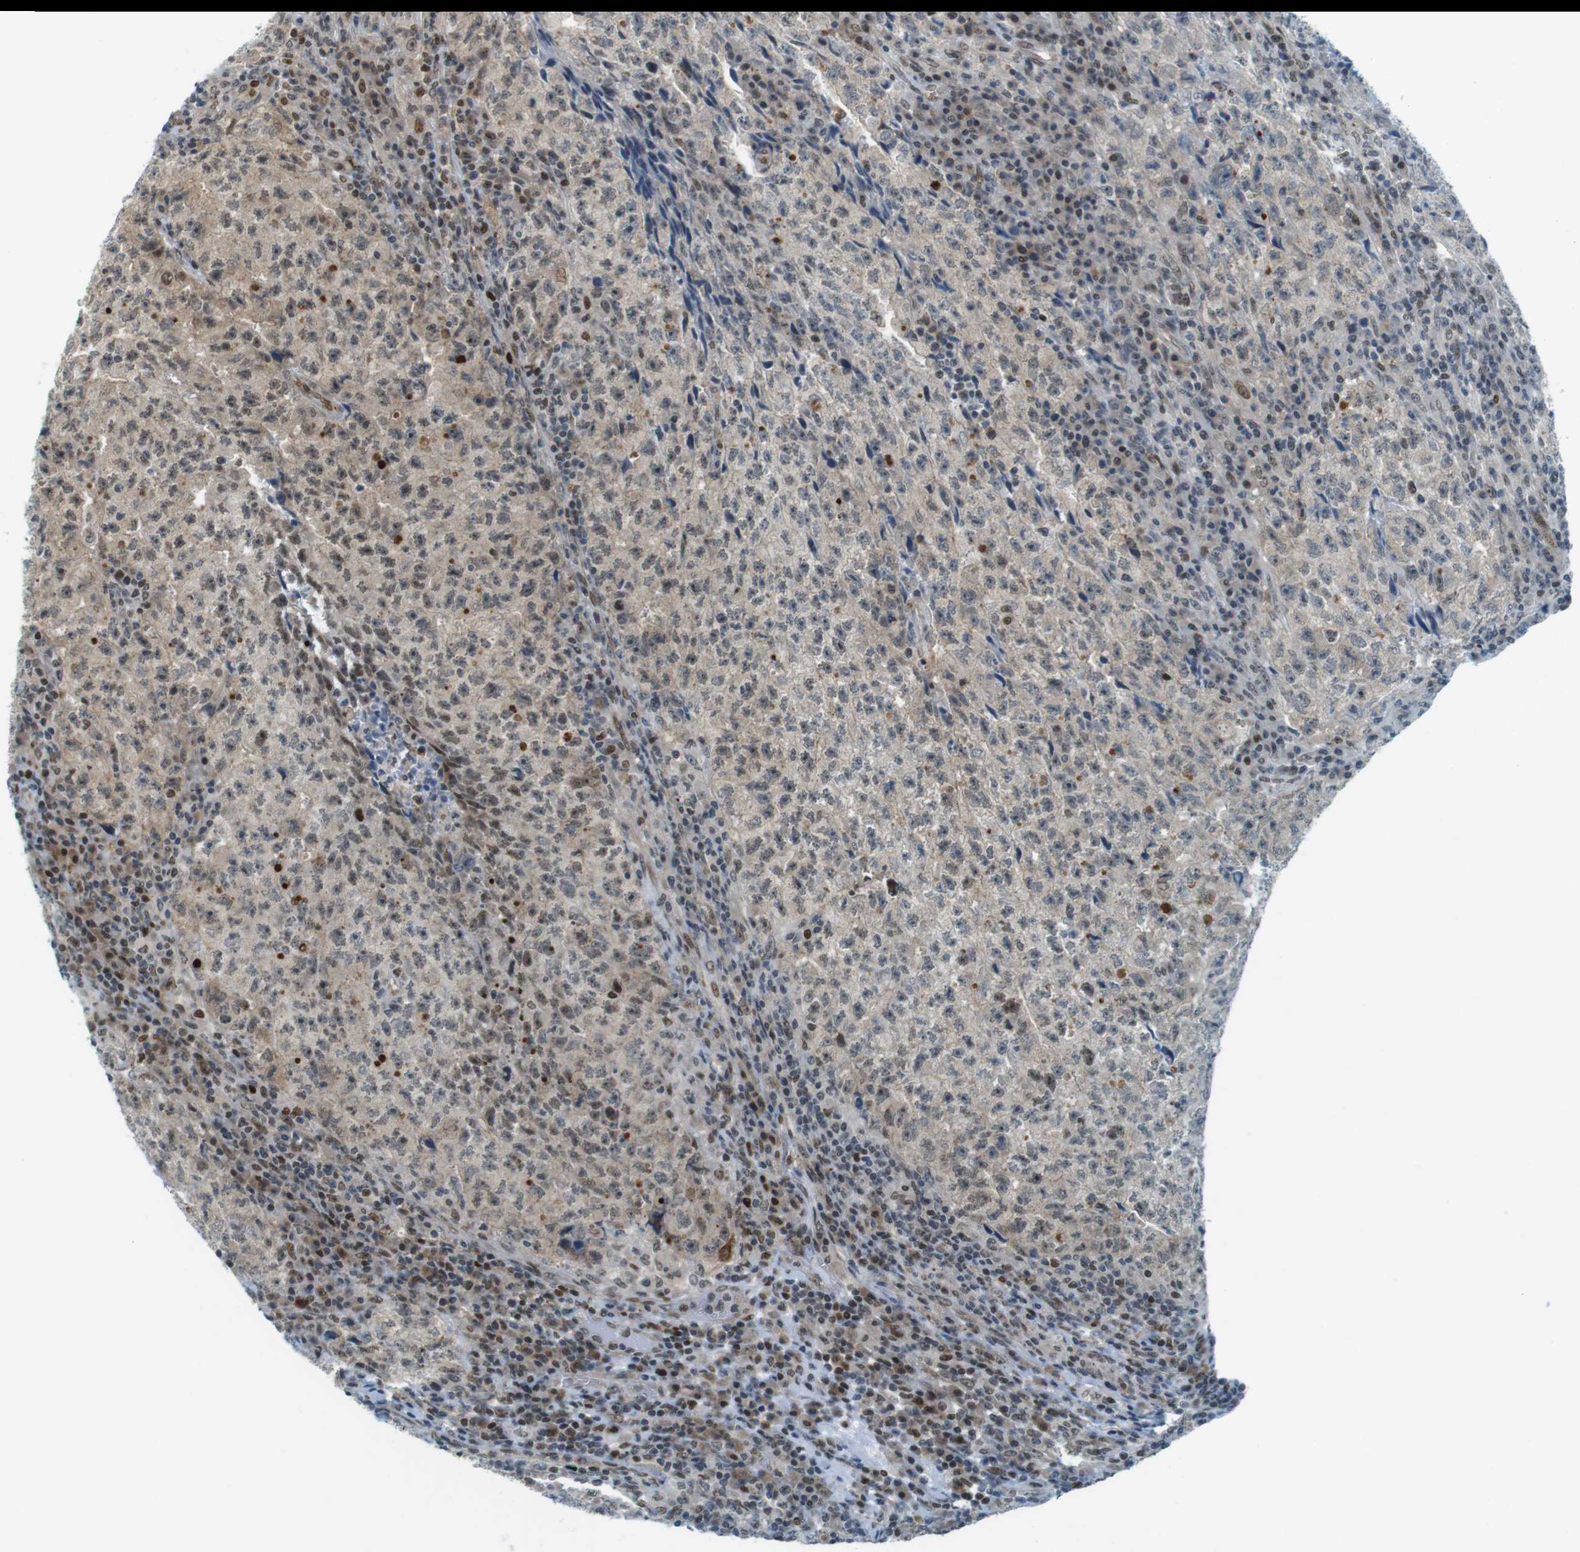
{"staining": {"intensity": "weak", "quantity": "25%-75%", "location": "cytoplasmic/membranous,nuclear"}, "tissue": "testis cancer", "cell_type": "Tumor cells", "image_type": "cancer", "snomed": [{"axis": "morphology", "description": "Necrosis, NOS"}, {"axis": "morphology", "description": "Carcinoma, Embryonal, NOS"}, {"axis": "topography", "description": "Testis"}], "caption": "This histopathology image reveals immunohistochemistry (IHC) staining of testis cancer, with low weak cytoplasmic/membranous and nuclear expression in about 25%-75% of tumor cells.", "gene": "UBB", "patient": {"sex": "male", "age": 19}}